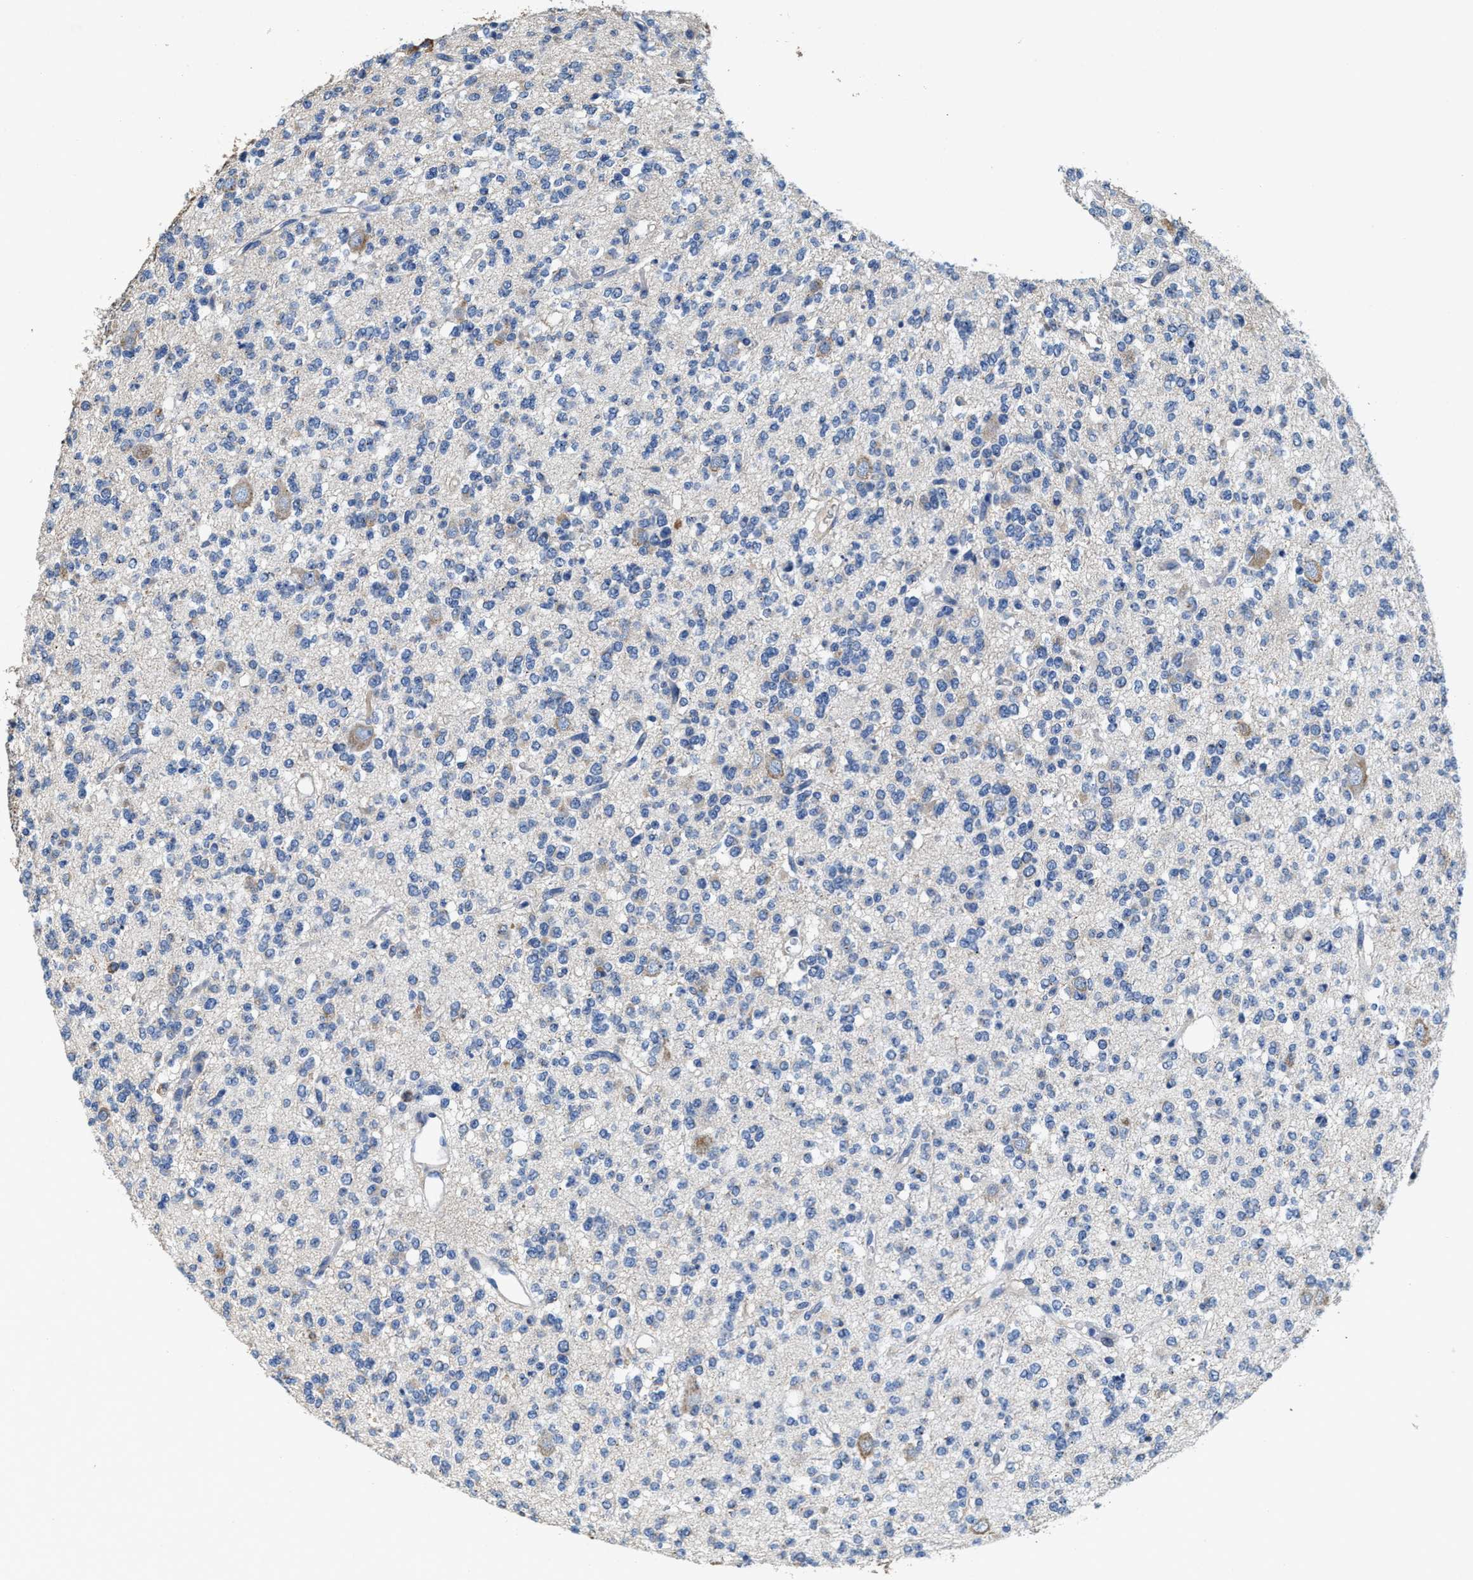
{"staining": {"intensity": "negative", "quantity": "none", "location": "none"}, "tissue": "glioma", "cell_type": "Tumor cells", "image_type": "cancer", "snomed": [{"axis": "morphology", "description": "Glioma, malignant, Low grade"}, {"axis": "topography", "description": "Brain"}], "caption": "DAB immunohistochemical staining of human malignant glioma (low-grade) reveals no significant expression in tumor cells.", "gene": "PEG10", "patient": {"sex": "male", "age": 38}}